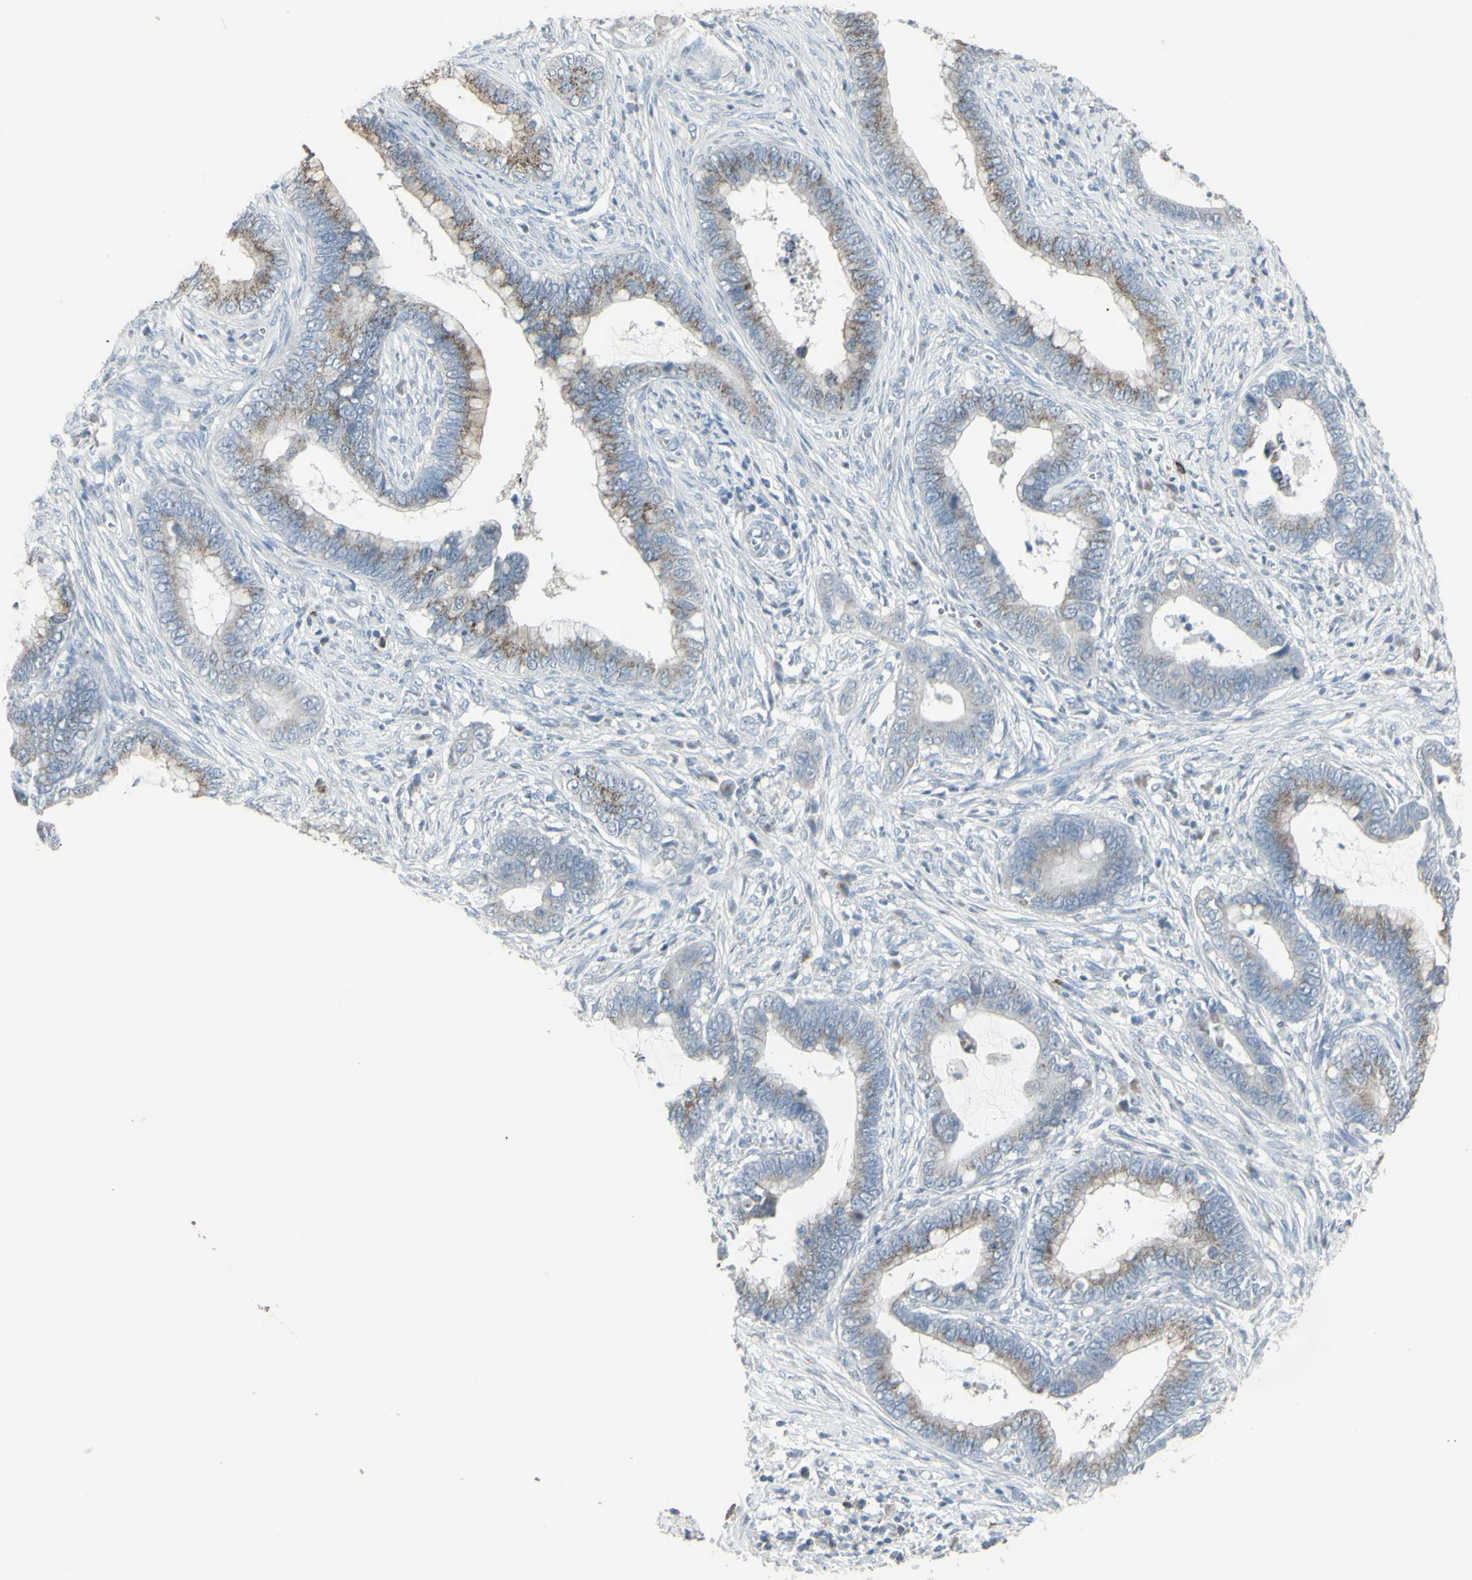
{"staining": {"intensity": "moderate", "quantity": "25%-75%", "location": "cytoplasmic/membranous"}, "tissue": "cervical cancer", "cell_type": "Tumor cells", "image_type": "cancer", "snomed": [{"axis": "morphology", "description": "Adenocarcinoma, NOS"}, {"axis": "topography", "description": "Cervix"}], "caption": "Adenocarcinoma (cervical) was stained to show a protein in brown. There is medium levels of moderate cytoplasmic/membranous staining in about 25%-75% of tumor cells.", "gene": "CD79B", "patient": {"sex": "female", "age": 44}}